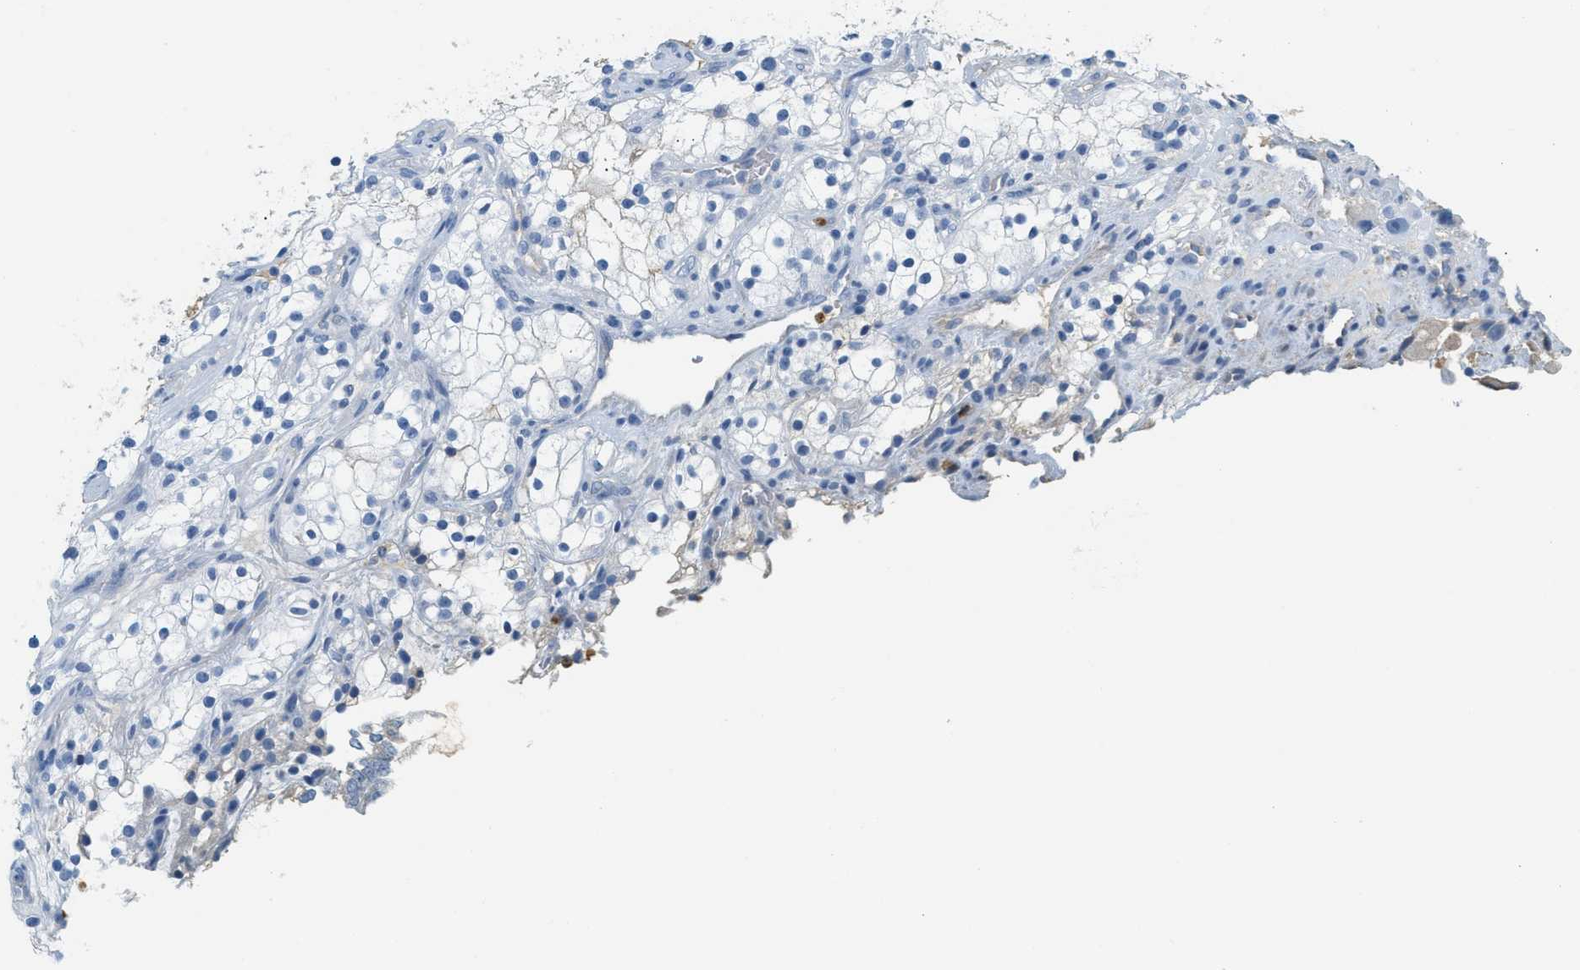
{"staining": {"intensity": "negative", "quantity": "none", "location": "none"}, "tissue": "renal cancer", "cell_type": "Tumor cells", "image_type": "cancer", "snomed": [{"axis": "morphology", "description": "Adenocarcinoma, NOS"}, {"axis": "topography", "description": "Kidney"}], "caption": "High magnification brightfield microscopy of renal adenocarcinoma stained with DAB (brown) and counterstained with hematoxylin (blue): tumor cells show no significant staining.", "gene": "LCN2", "patient": {"sex": "female", "age": 52}}